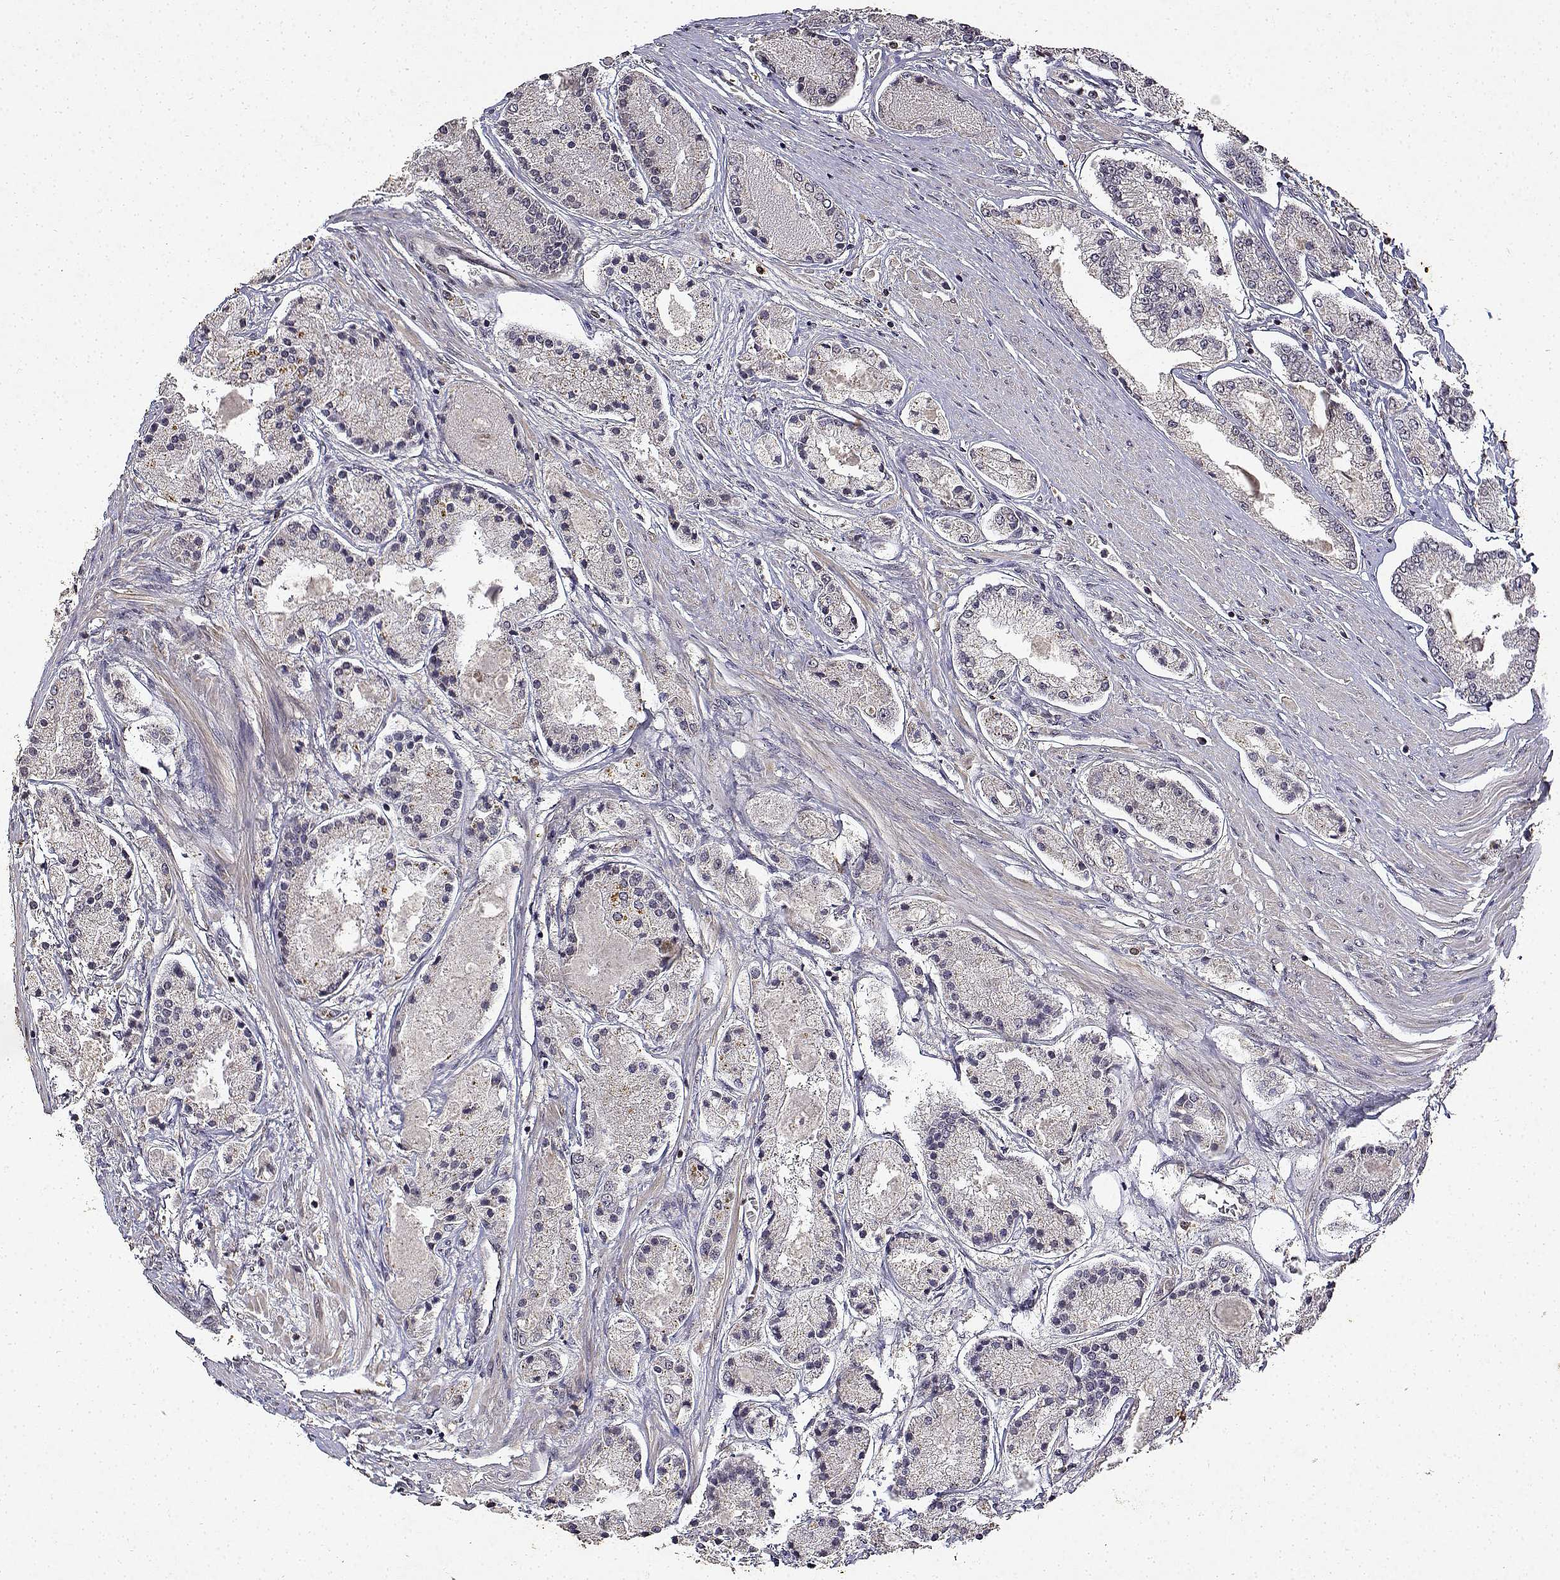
{"staining": {"intensity": "negative", "quantity": "none", "location": "none"}, "tissue": "prostate cancer", "cell_type": "Tumor cells", "image_type": "cancer", "snomed": [{"axis": "morphology", "description": "Adenocarcinoma, High grade"}, {"axis": "topography", "description": "Prostate"}], "caption": "The histopathology image exhibits no significant expression in tumor cells of prostate cancer.", "gene": "BDNF", "patient": {"sex": "male", "age": 67}}